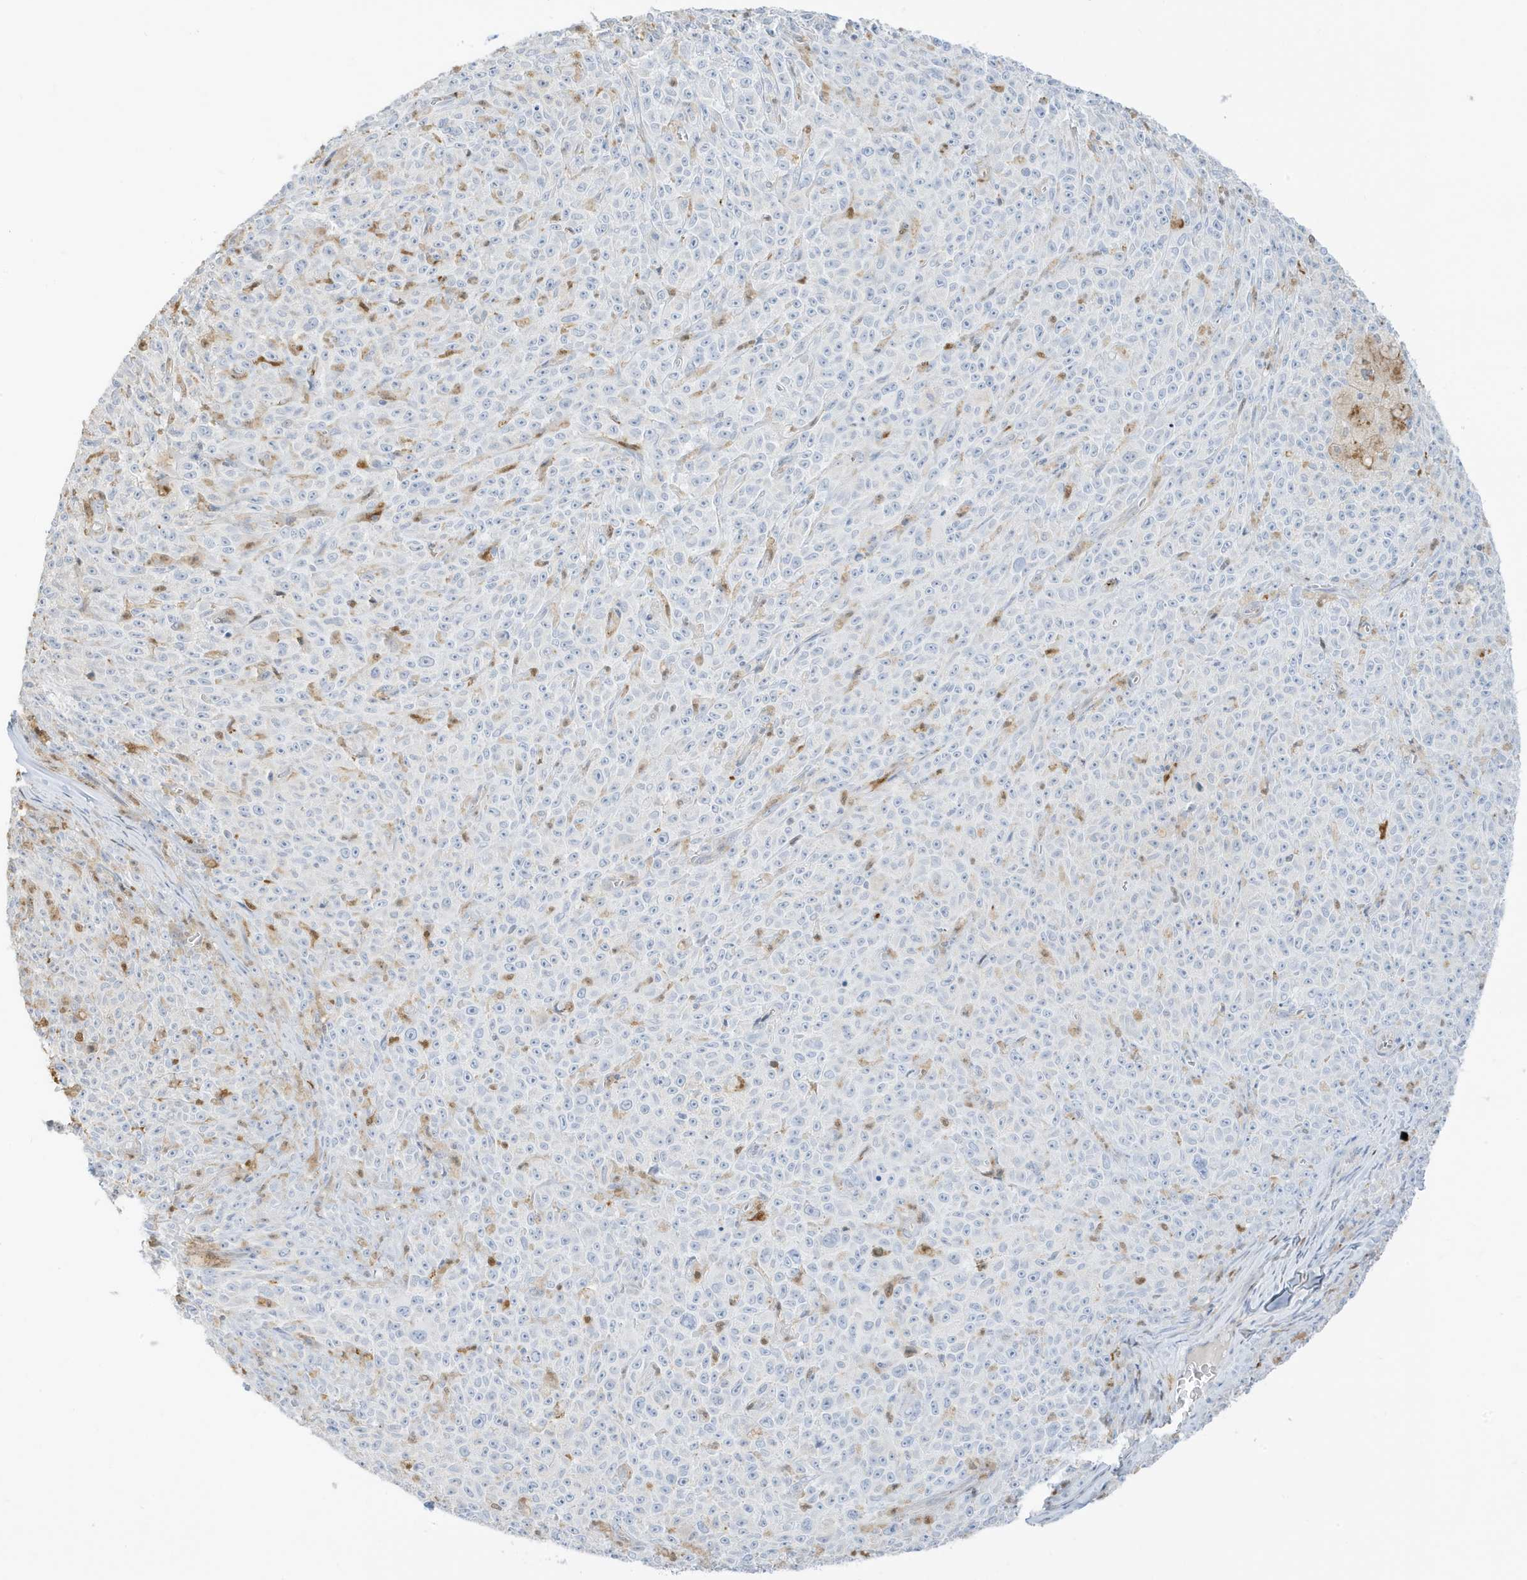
{"staining": {"intensity": "negative", "quantity": "none", "location": "none"}, "tissue": "melanoma", "cell_type": "Tumor cells", "image_type": "cancer", "snomed": [{"axis": "morphology", "description": "Malignant melanoma, NOS"}, {"axis": "topography", "description": "Skin"}], "caption": "Immunohistochemistry of malignant melanoma demonstrates no staining in tumor cells.", "gene": "GCA", "patient": {"sex": "female", "age": 82}}